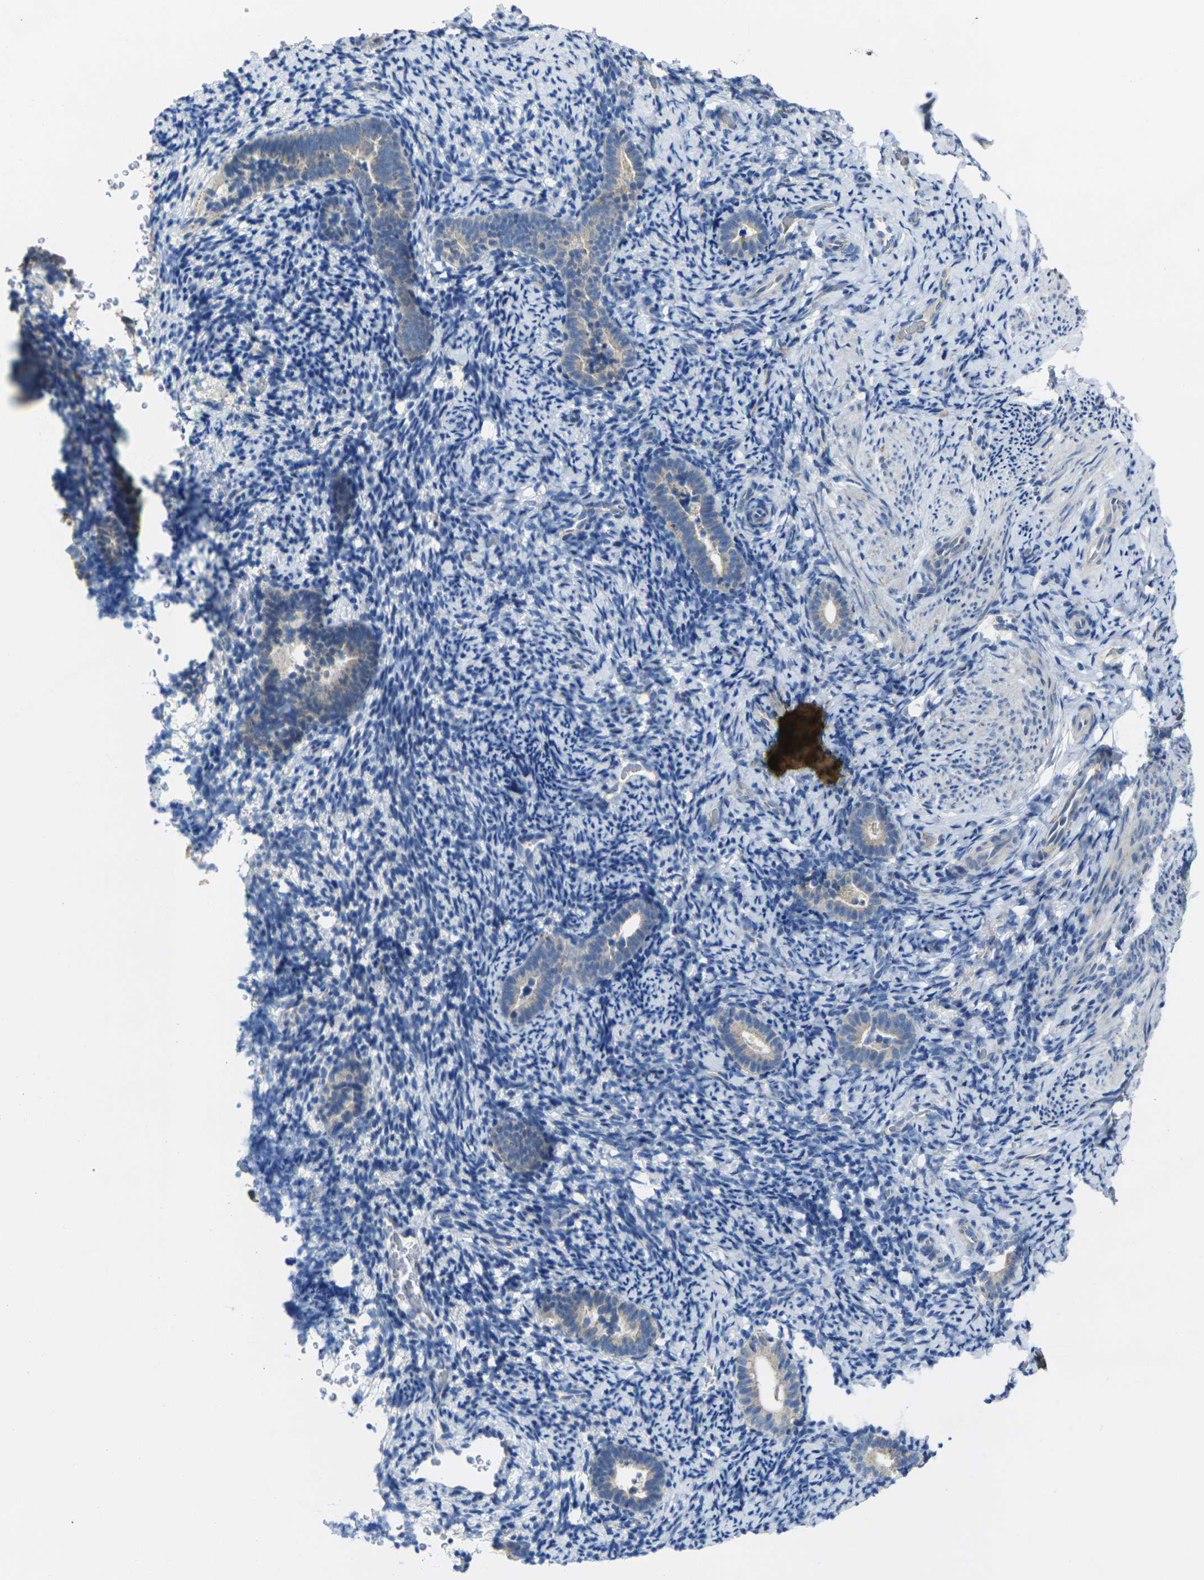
{"staining": {"intensity": "negative", "quantity": "none", "location": "none"}, "tissue": "endometrium", "cell_type": "Cells in endometrial stroma", "image_type": "normal", "snomed": [{"axis": "morphology", "description": "Normal tissue, NOS"}, {"axis": "topography", "description": "Endometrium"}], "caption": "A micrograph of endometrium stained for a protein displays no brown staining in cells in endometrial stroma. The staining is performed using DAB brown chromogen with nuclei counter-stained in using hematoxylin.", "gene": "GNA12", "patient": {"sex": "female", "age": 51}}